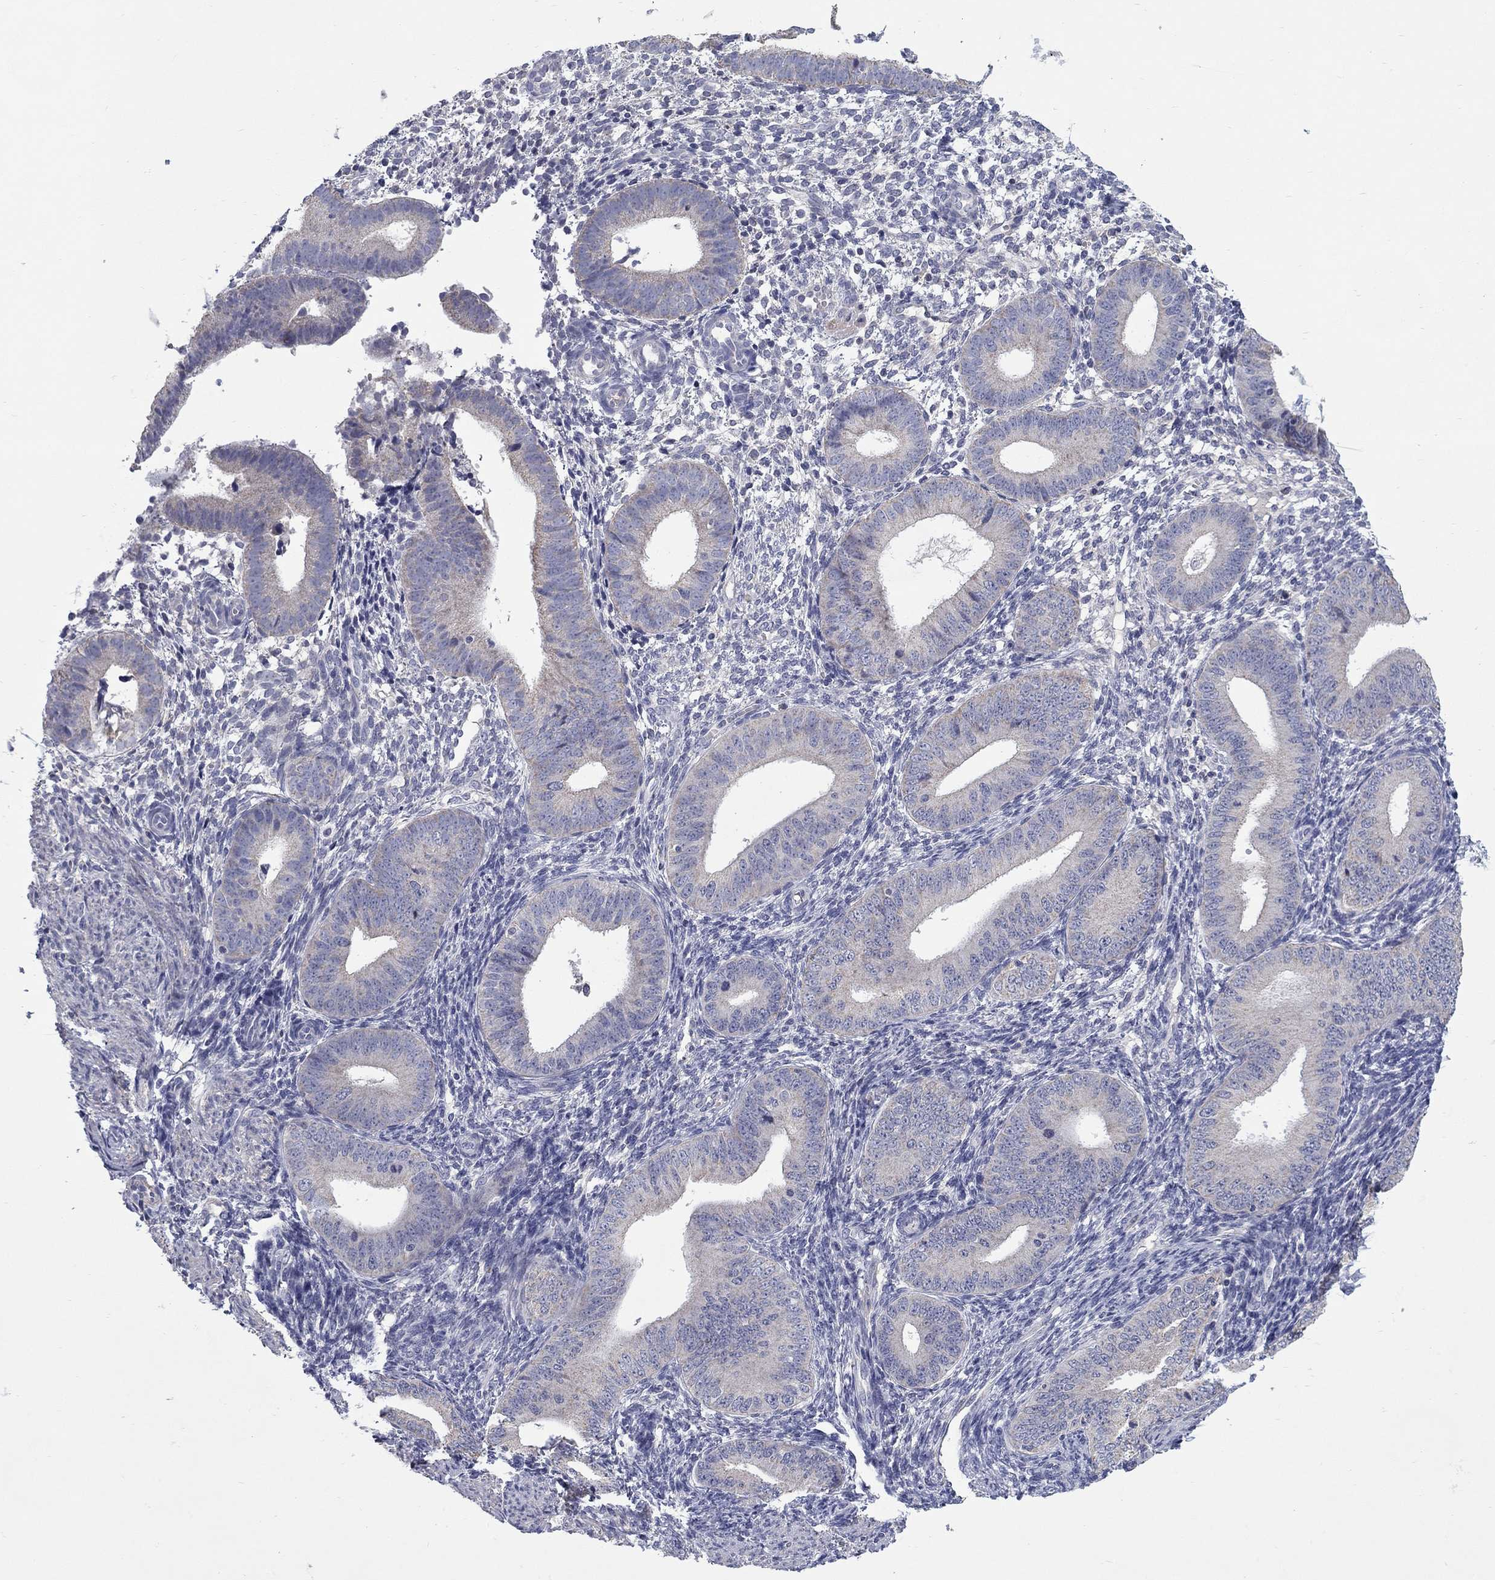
{"staining": {"intensity": "negative", "quantity": "none", "location": "none"}, "tissue": "endometrium", "cell_type": "Cells in endometrial stroma", "image_type": "normal", "snomed": [{"axis": "morphology", "description": "Normal tissue, NOS"}, {"axis": "topography", "description": "Endometrium"}], "caption": "Endometrium stained for a protein using IHC exhibits no positivity cells in endometrial stroma.", "gene": "FRK", "patient": {"sex": "female", "age": 39}}